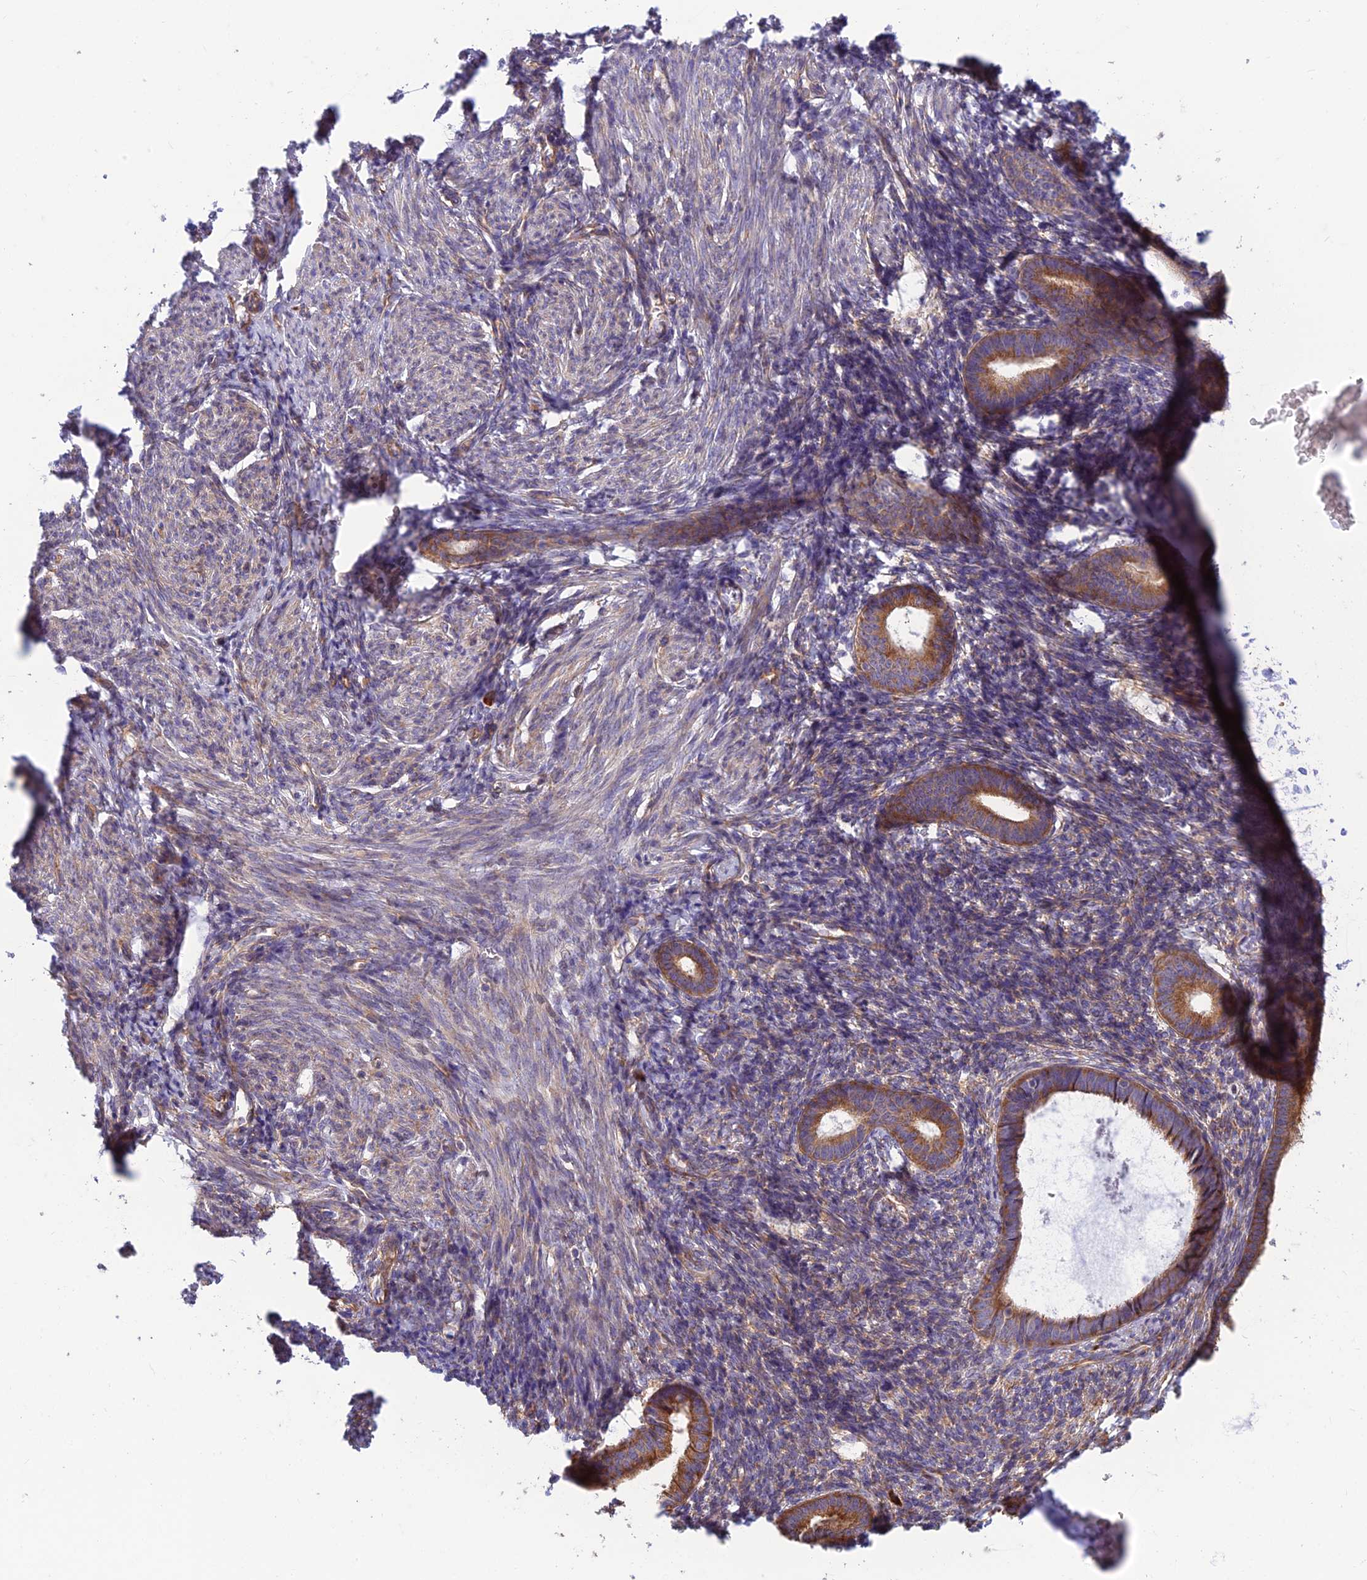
{"staining": {"intensity": "moderate", "quantity": ">75%", "location": "cytoplasmic/membranous"}, "tissue": "endometrium", "cell_type": "Cells in endometrial stroma", "image_type": "normal", "snomed": [{"axis": "morphology", "description": "Normal tissue, NOS"}, {"axis": "morphology", "description": "Adenocarcinoma, NOS"}, {"axis": "topography", "description": "Endometrium"}], "caption": "Cells in endometrial stroma show medium levels of moderate cytoplasmic/membranous expression in approximately >75% of cells in normal endometrium.", "gene": "RPL17", "patient": {"sex": "female", "age": 57}}